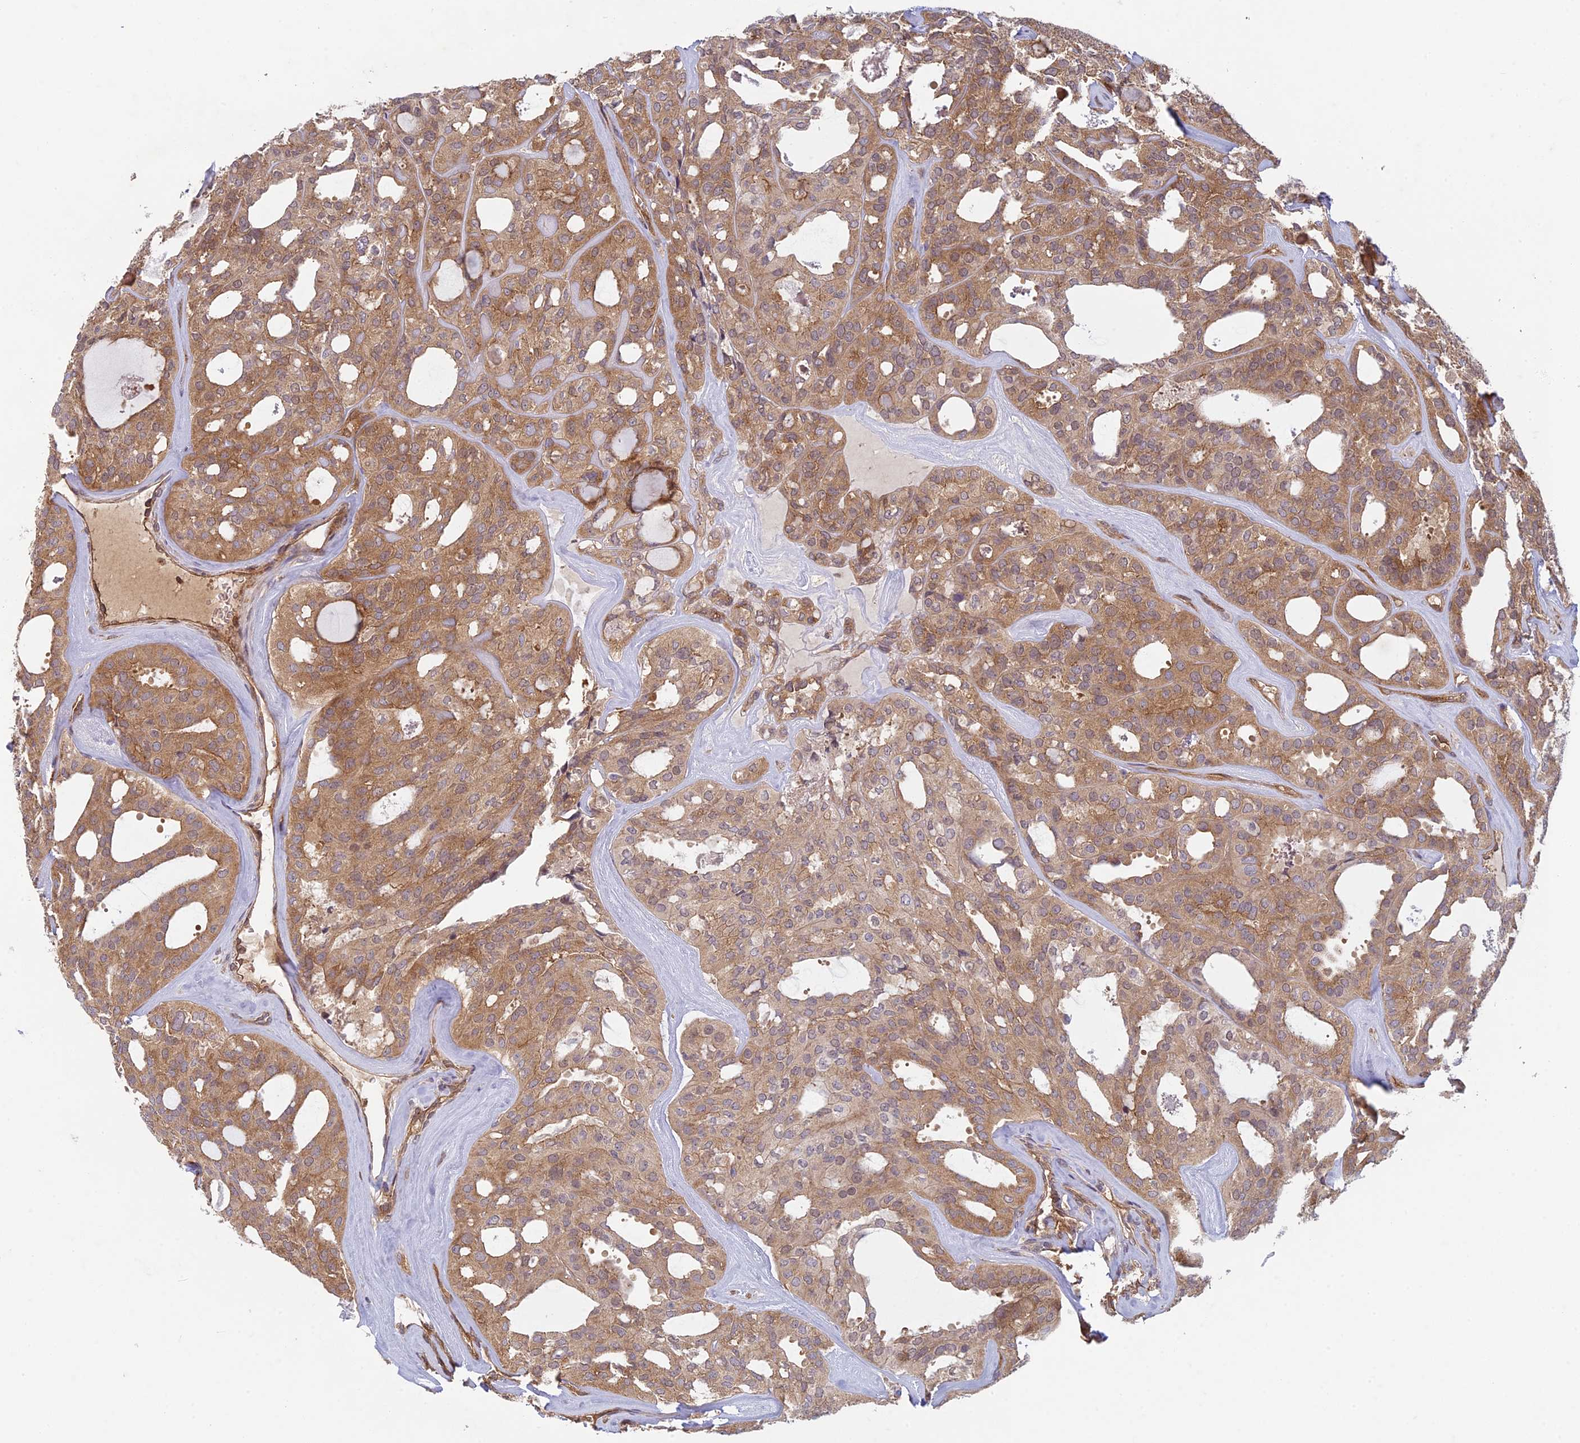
{"staining": {"intensity": "moderate", "quantity": ">75%", "location": "cytoplasmic/membranous"}, "tissue": "thyroid cancer", "cell_type": "Tumor cells", "image_type": "cancer", "snomed": [{"axis": "morphology", "description": "Follicular adenoma carcinoma, NOS"}, {"axis": "topography", "description": "Thyroid gland"}], "caption": "Human thyroid cancer stained with a brown dye demonstrates moderate cytoplasmic/membranous positive positivity in approximately >75% of tumor cells.", "gene": "TCF25", "patient": {"sex": "male", "age": 75}}